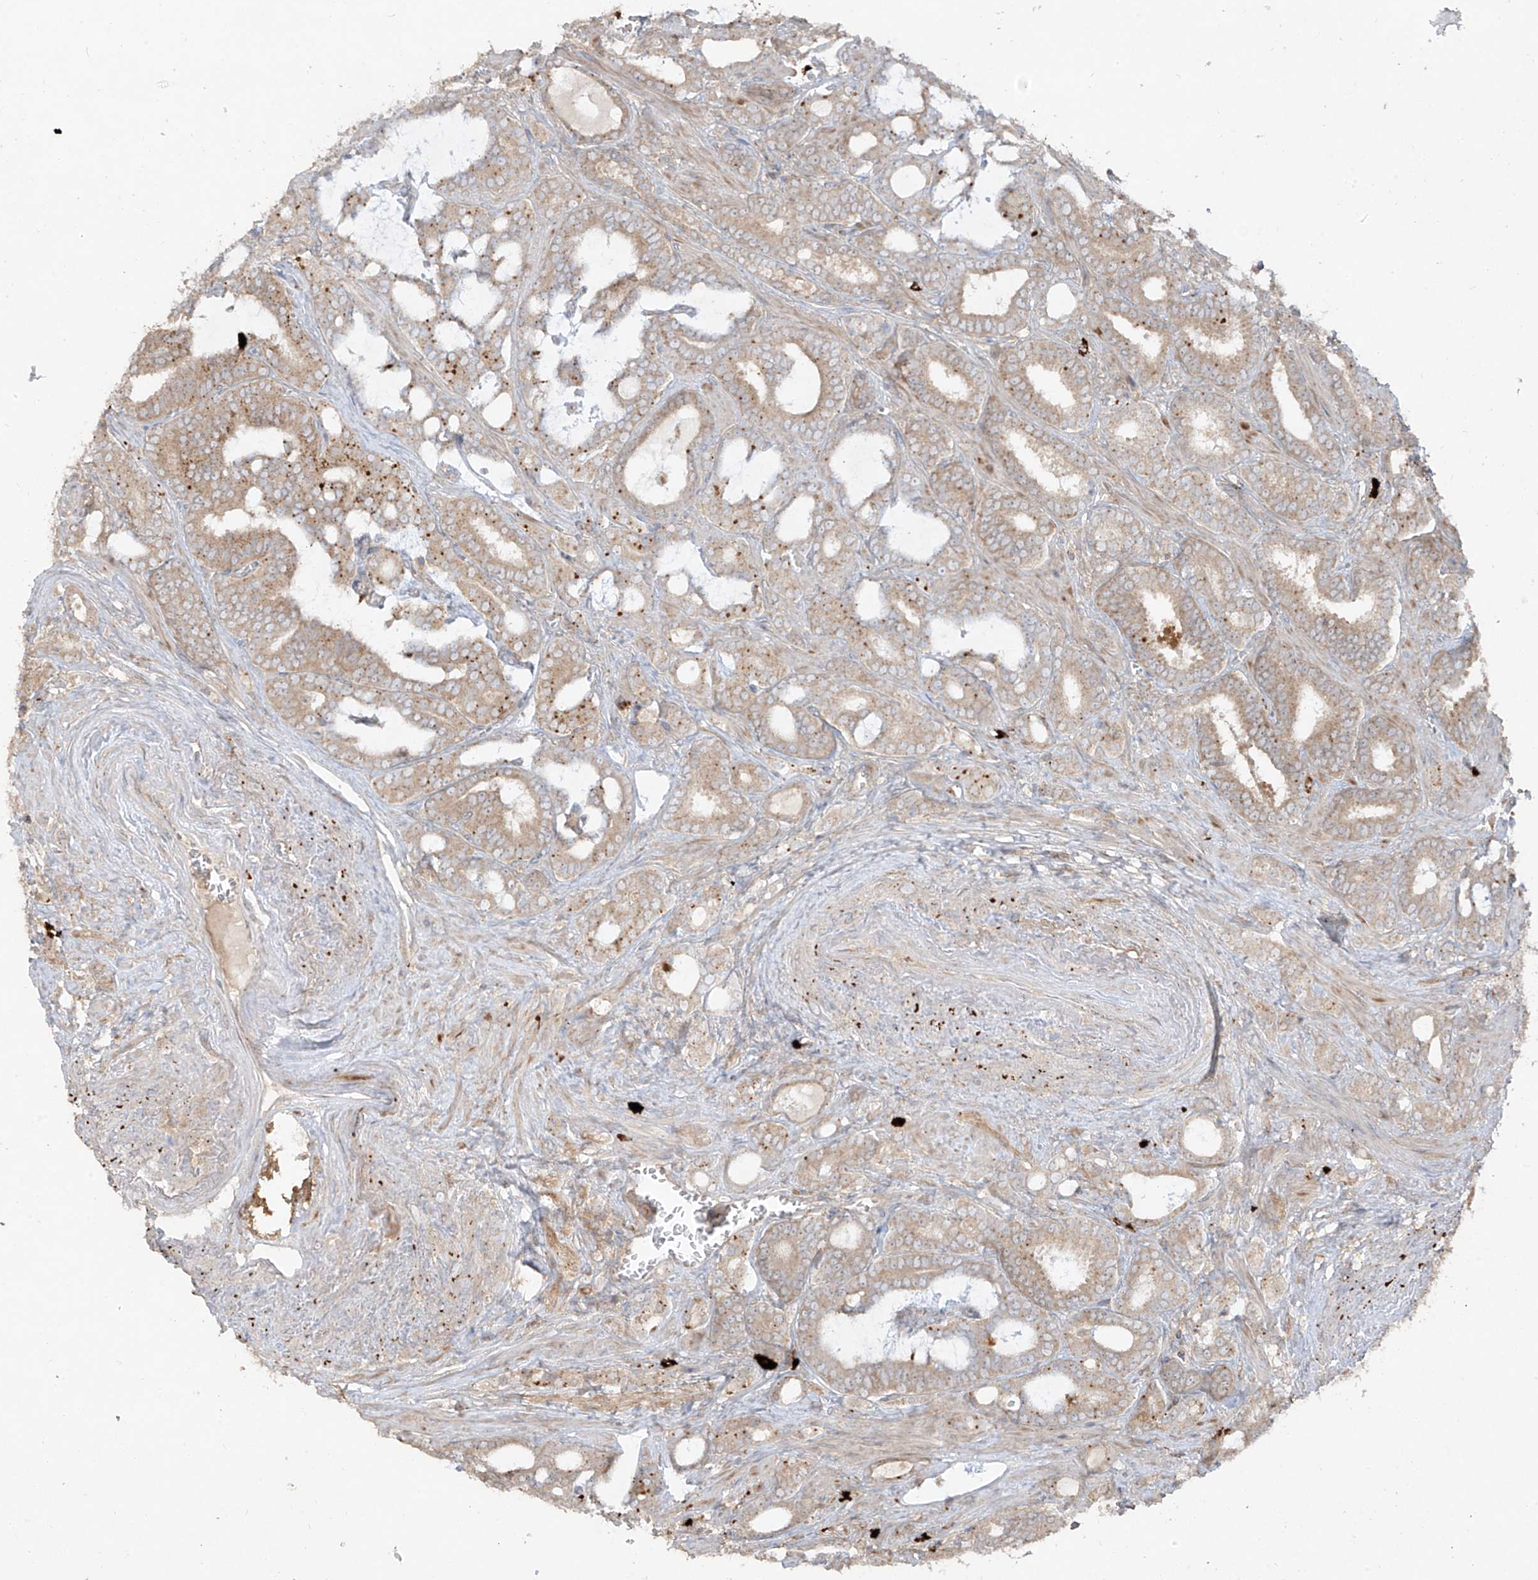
{"staining": {"intensity": "weak", "quantity": ">75%", "location": "cytoplasmic/membranous"}, "tissue": "prostate cancer", "cell_type": "Tumor cells", "image_type": "cancer", "snomed": [{"axis": "morphology", "description": "Adenocarcinoma, High grade"}, {"axis": "topography", "description": "Prostate and seminal vesicle, NOS"}], "caption": "A low amount of weak cytoplasmic/membranous staining is identified in about >75% of tumor cells in prostate cancer tissue.", "gene": "LDAH", "patient": {"sex": "male", "age": 67}}